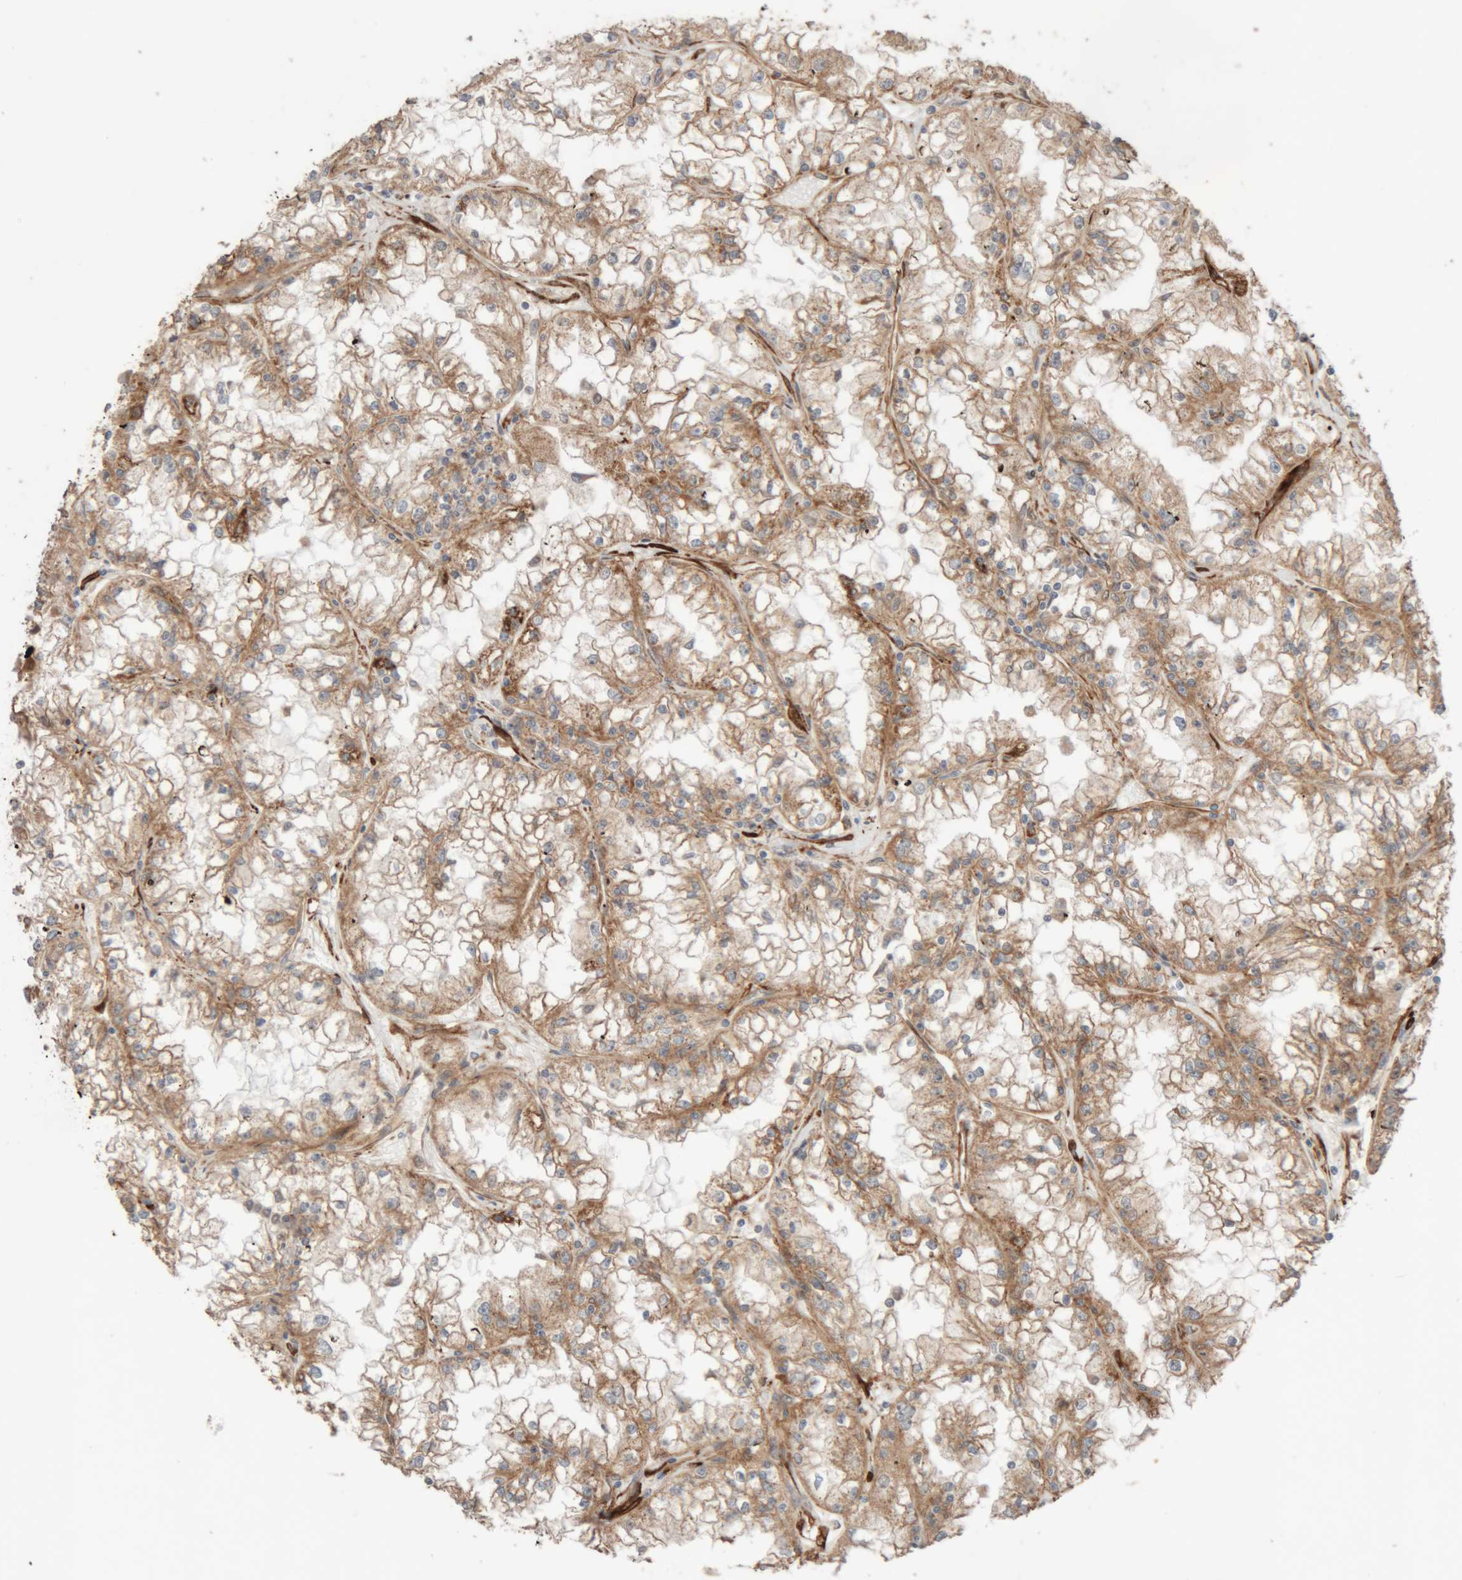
{"staining": {"intensity": "moderate", "quantity": ">75%", "location": "cytoplasmic/membranous"}, "tissue": "renal cancer", "cell_type": "Tumor cells", "image_type": "cancer", "snomed": [{"axis": "morphology", "description": "Adenocarcinoma, NOS"}, {"axis": "topography", "description": "Kidney"}], "caption": "Protein staining of adenocarcinoma (renal) tissue exhibits moderate cytoplasmic/membranous staining in about >75% of tumor cells.", "gene": "RAB32", "patient": {"sex": "male", "age": 56}}